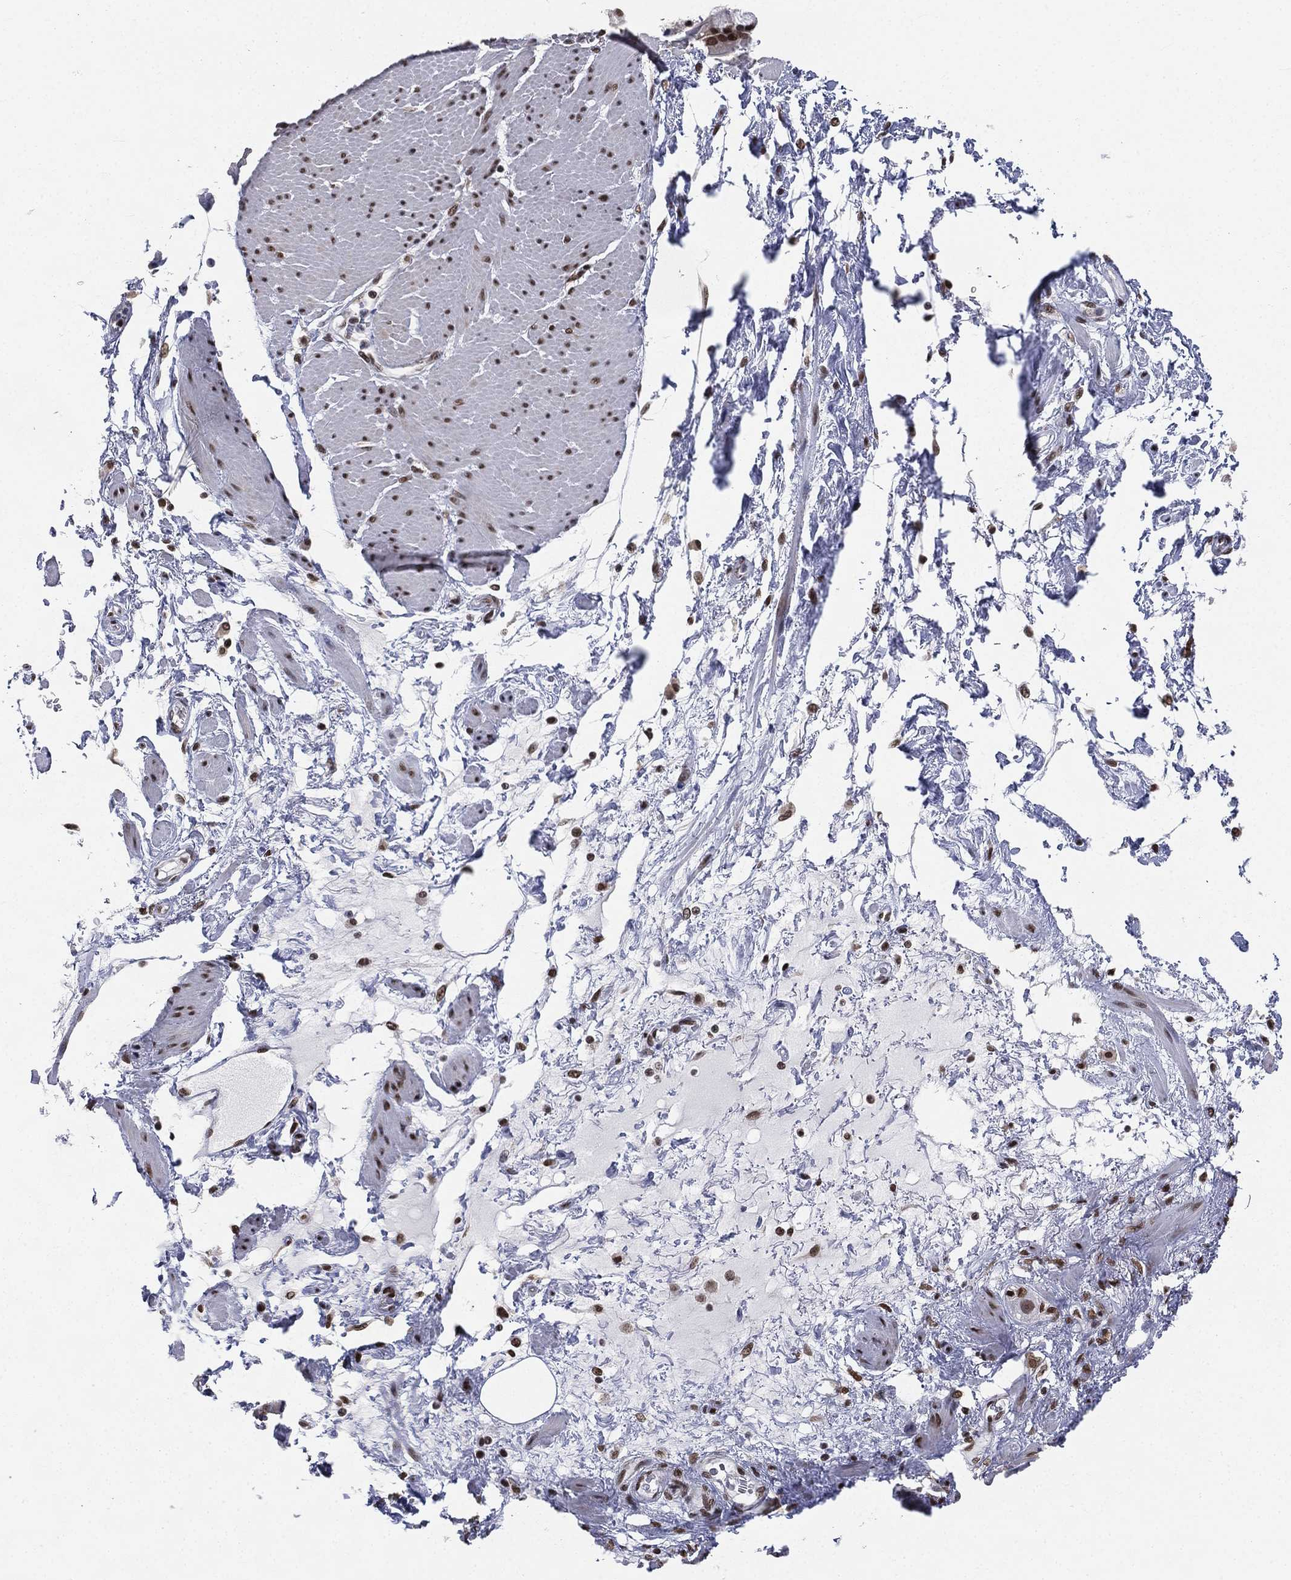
{"staining": {"intensity": "strong", "quantity": ">75%", "location": "nuclear"}, "tissue": "smooth muscle", "cell_type": "Smooth muscle cells", "image_type": "normal", "snomed": [{"axis": "morphology", "description": "Normal tissue, NOS"}, {"axis": "topography", "description": "Smooth muscle"}, {"axis": "topography", "description": "Anal"}], "caption": "DAB (3,3'-diaminobenzidine) immunohistochemical staining of benign smooth muscle reveals strong nuclear protein staining in about >75% of smooth muscle cells.", "gene": "FUBP3", "patient": {"sex": "male", "age": 83}}